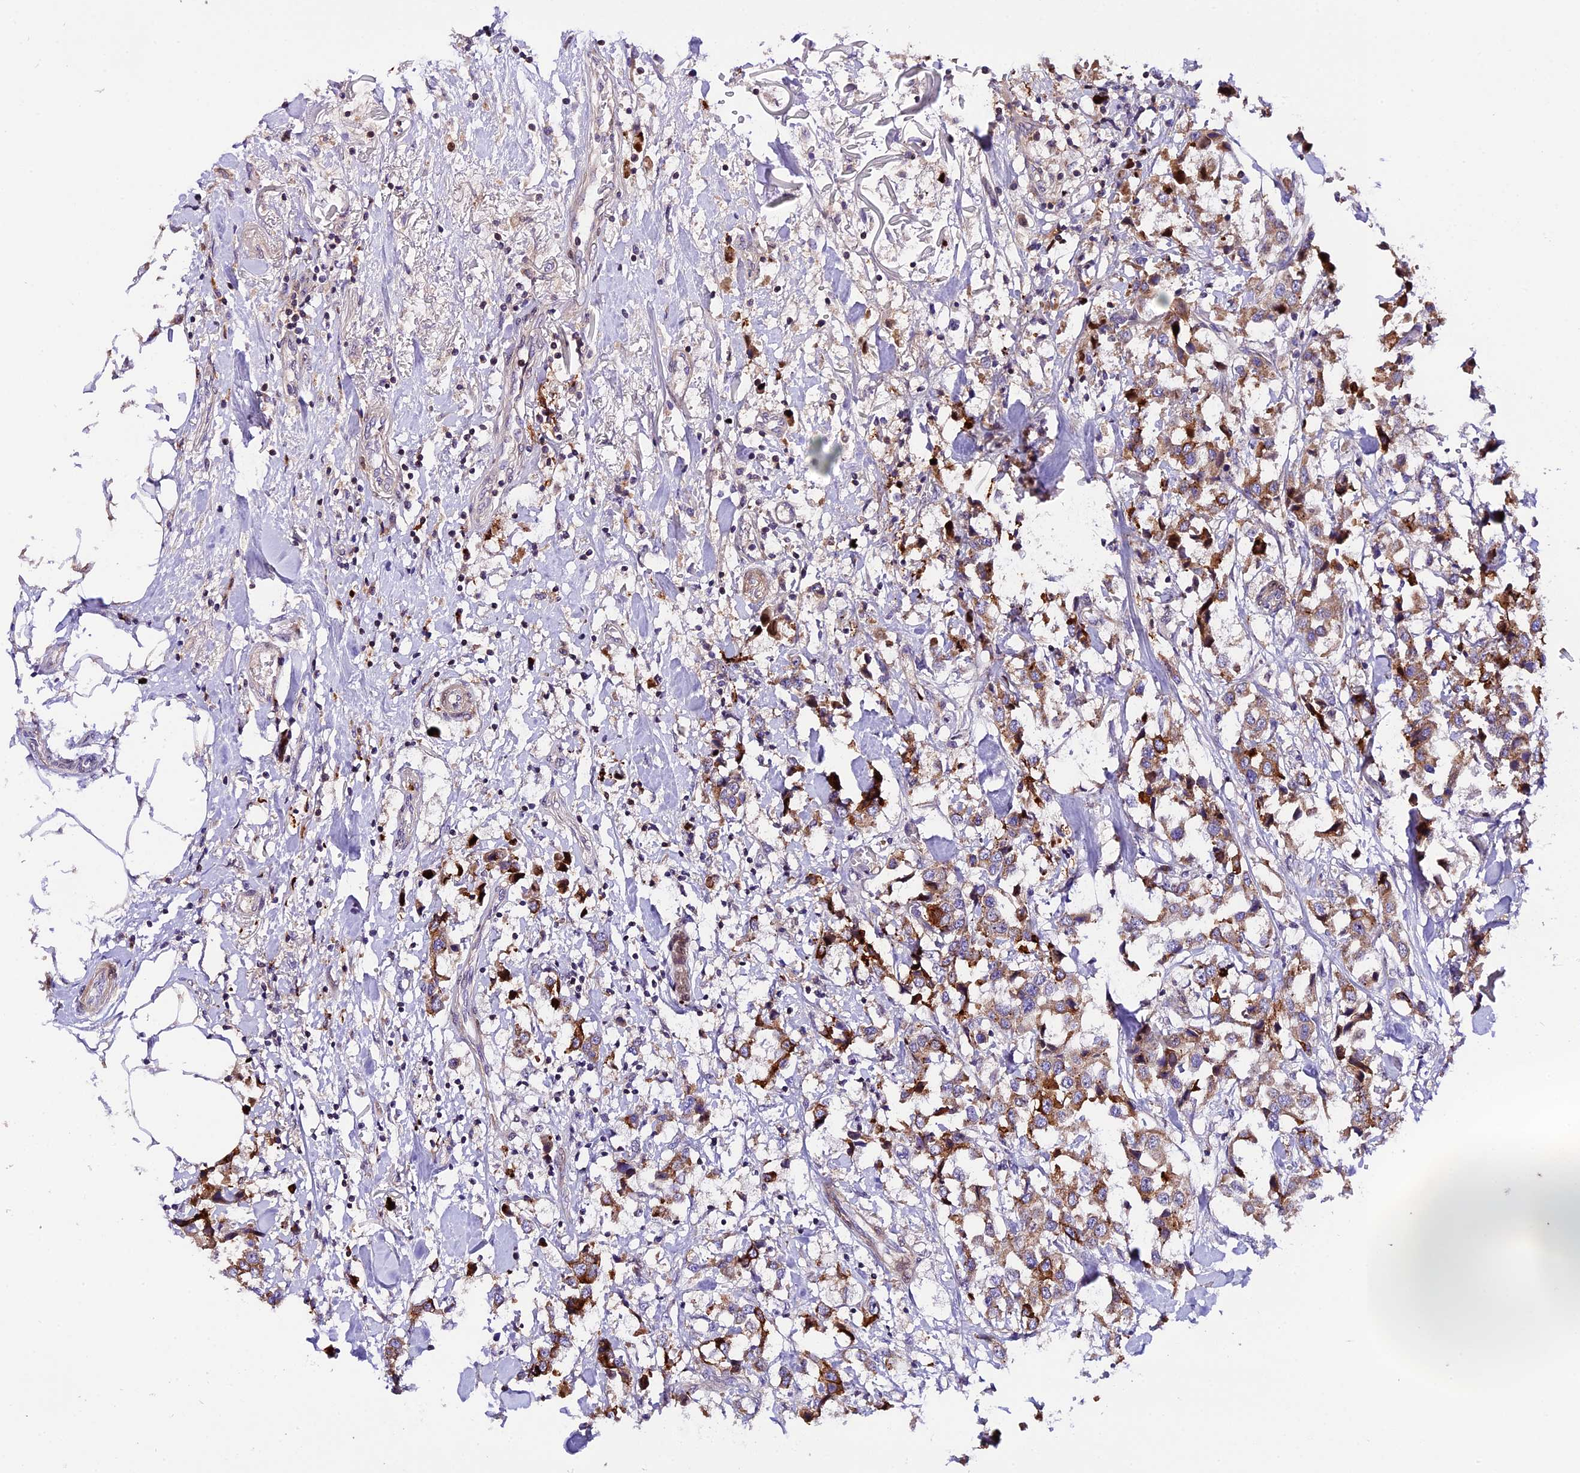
{"staining": {"intensity": "moderate", "quantity": ">75%", "location": "cytoplasmic/membranous"}, "tissue": "breast cancer", "cell_type": "Tumor cells", "image_type": "cancer", "snomed": [{"axis": "morphology", "description": "Duct carcinoma"}, {"axis": "topography", "description": "Breast"}], "caption": "Immunohistochemical staining of human breast cancer reveals moderate cytoplasmic/membranous protein expression in approximately >75% of tumor cells.", "gene": "MAP3K7CL", "patient": {"sex": "female", "age": 80}}